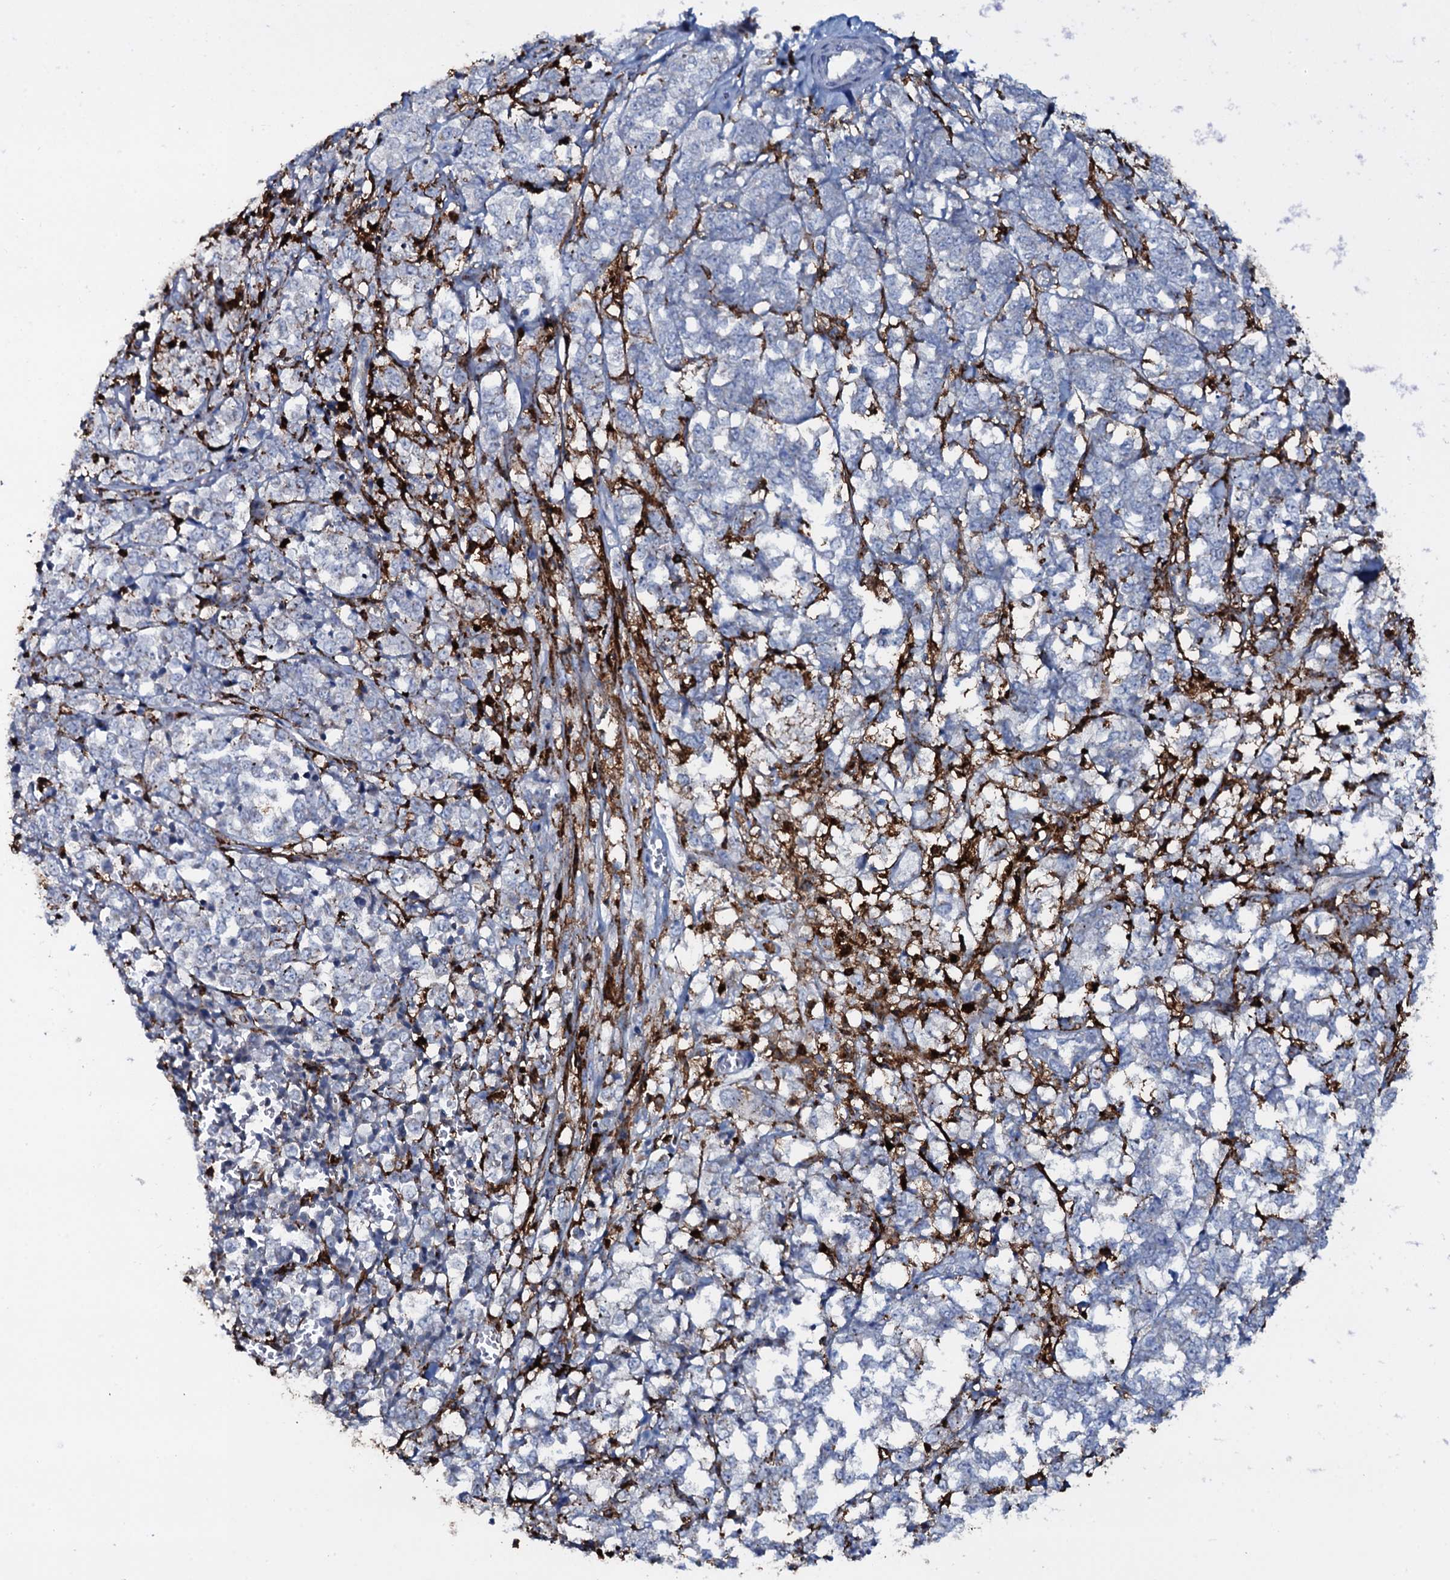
{"staining": {"intensity": "negative", "quantity": "none", "location": "none"}, "tissue": "melanoma", "cell_type": "Tumor cells", "image_type": "cancer", "snomed": [{"axis": "morphology", "description": "Malignant melanoma, NOS"}, {"axis": "topography", "description": "Skin"}], "caption": "The photomicrograph reveals no staining of tumor cells in melanoma.", "gene": "OSBPL2", "patient": {"sex": "female", "age": 72}}